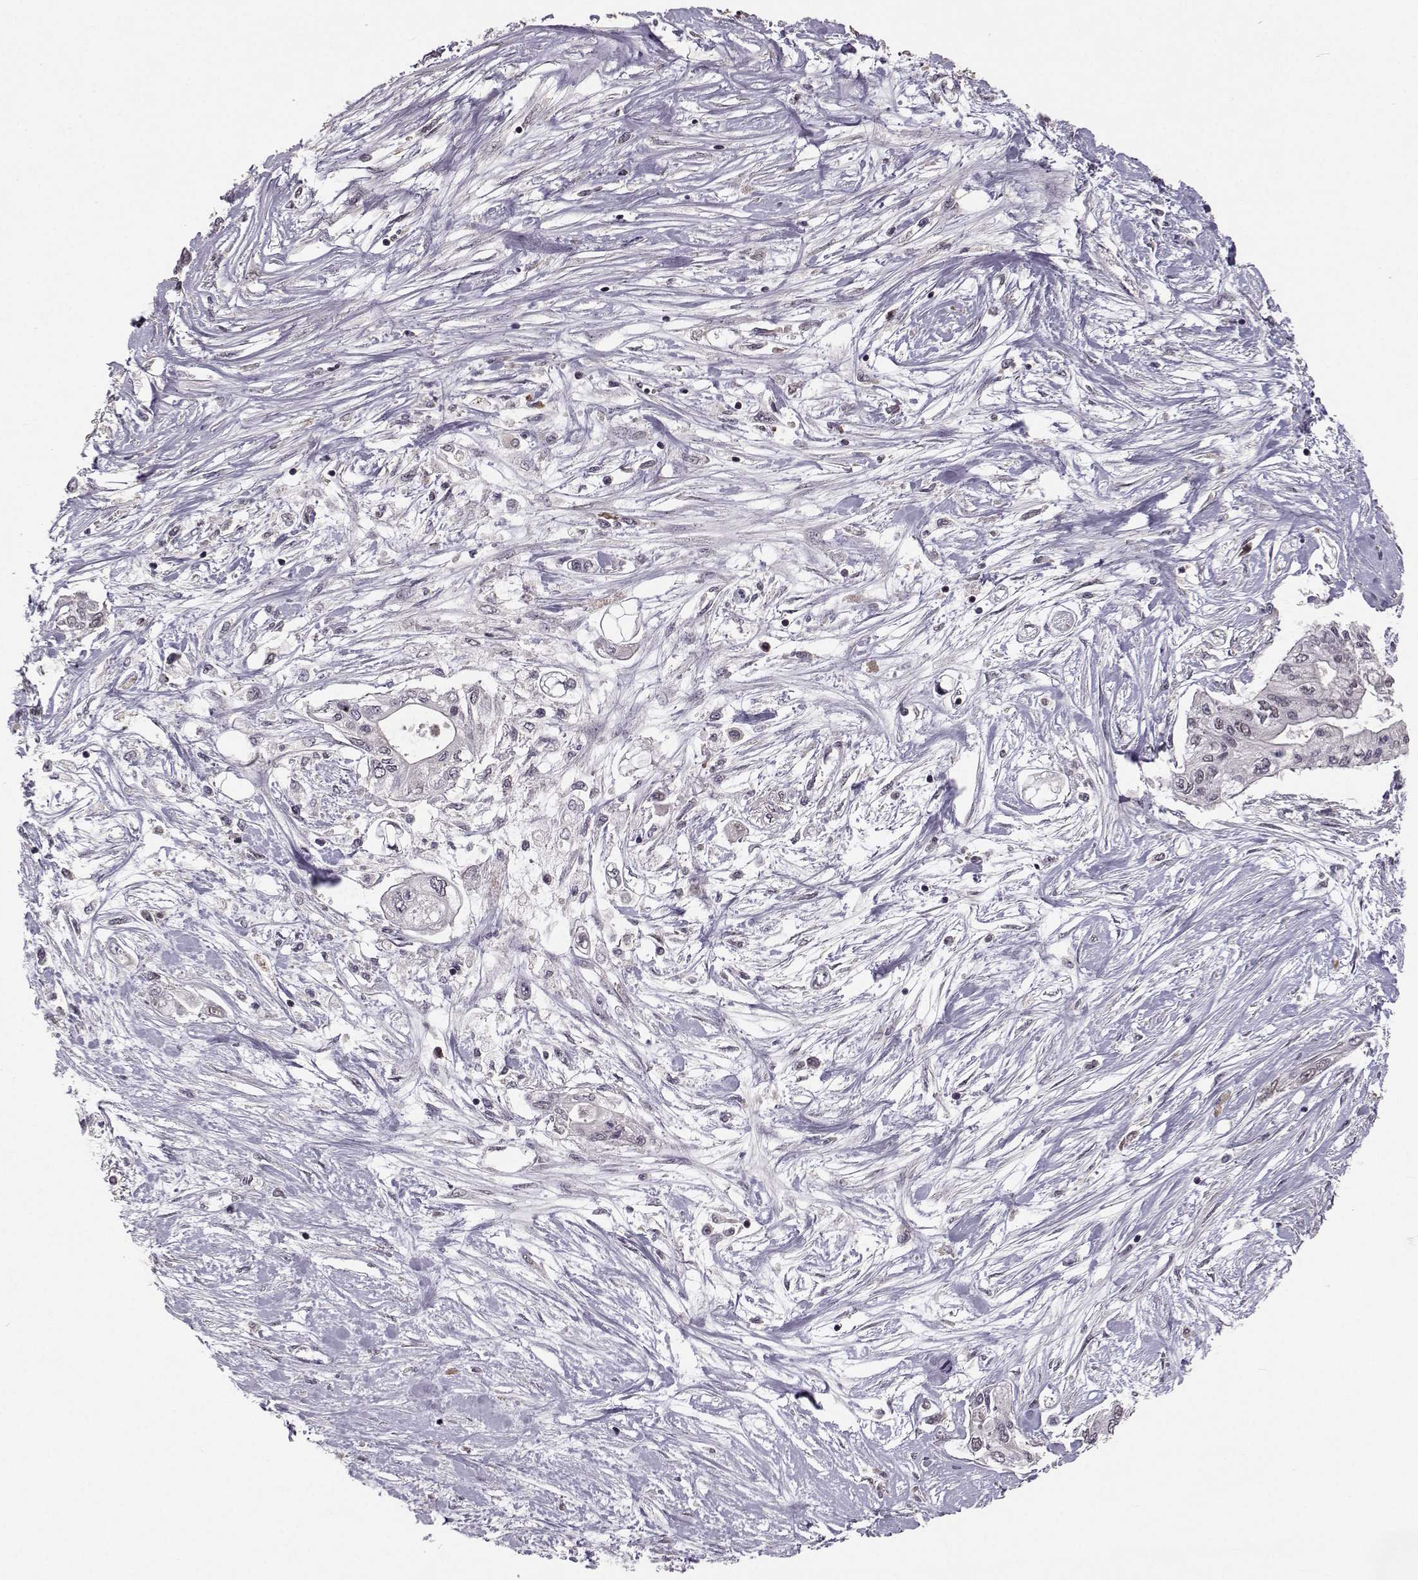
{"staining": {"intensity": "negative", "quantity": "none", "location": "none"}, "tissue": "pancreatic cancer", "cell_type": "Tumor cells", "image_type": "cancer", "snomed": [{"axis": "morphology", "description": "Adenocarcinoma, NOS"}, {"axis": "topography", "description": "Pancreas"}], "caption": "There is no significant positivity in tumor cells of adenocarcinoma (pancreatic).", "gene": "PLEKHG3", "patient": {"sex": "female", "age": 77}}